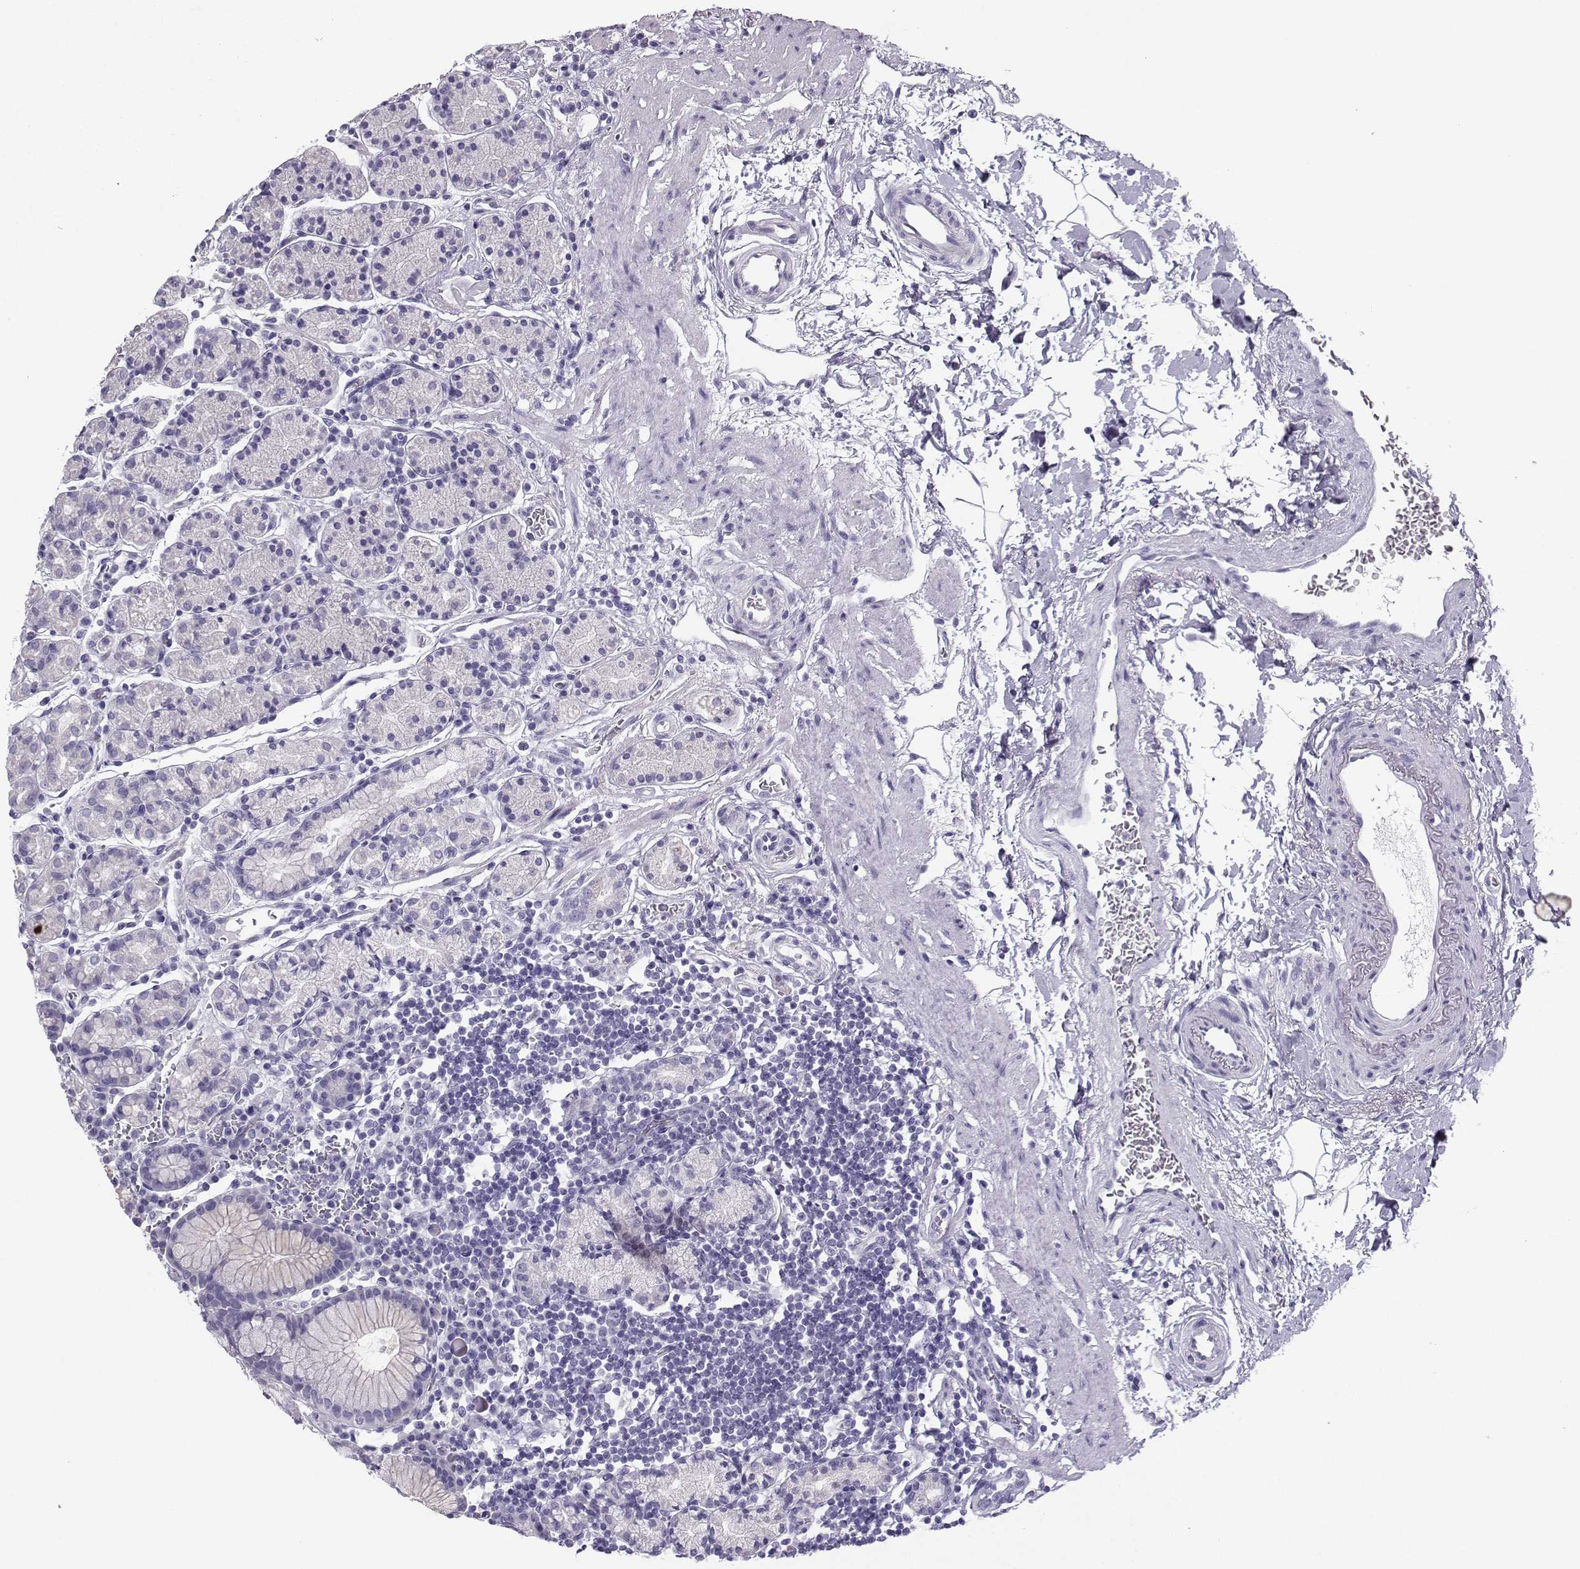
{"staining": {"intensity": "negative", "quantity": "none", "location": "none"}, "tissue": "stomach", "cell_type": "Glandular cells", "image_type": "normal", "snomed": [{"axis": "morphology", "description": "Normal tissue, NOS"}, {"axis": "topography", "description": "Stomach, upper"}, {"axis": "topography", "description": "Stomach"}], "caption": "Immunohistochemistry photomicrograph of unremarkable human stomach stained for a protein (brown), which reveals no expression in glandular cells. (Immunohistochemistry, brightfield microscopy, high magnification).", "gene": "NEFL", "patient": {"sex": "male", "age": 62}}